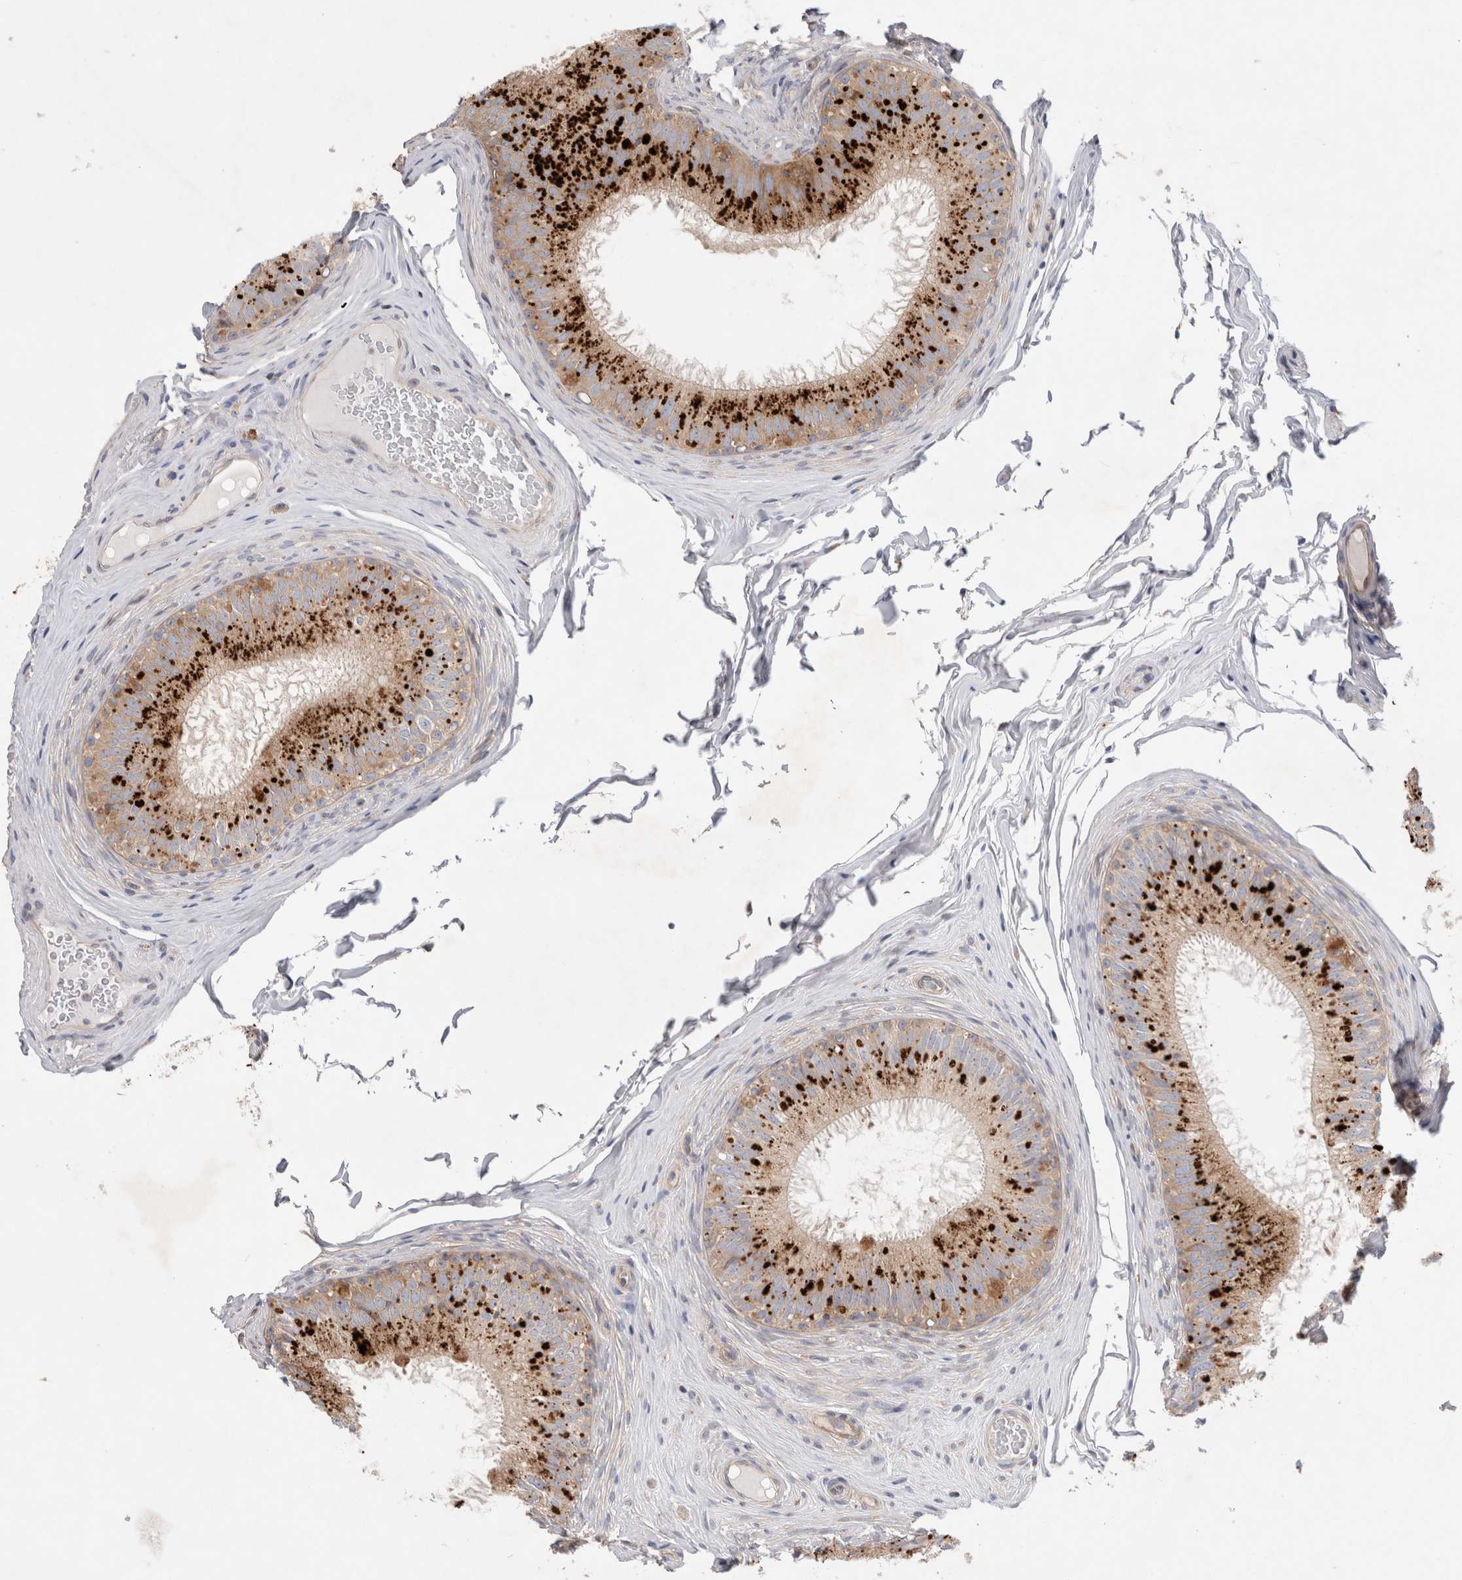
{"staining": {"intensity": "strong", "quantity": ">75%", "location": "cytoplasmic/membranous"}, "tissue": "epididymis", "cell_type": "Glandular cells", "image_type": "normal", "snomed": [{"axis": "morphology", "description": "Normal tissue, NOS"}, {"axis": "topography", "description": "Epididymis"}], "caption": "This image reveals immunohistochemistry staining of benign human epididymis, with high strong cytoplasmic/membranous staining in approximately >75% of glandular cells.", "gene": "TBC1D16", "patient": {"sex": "male", "age": 32}}